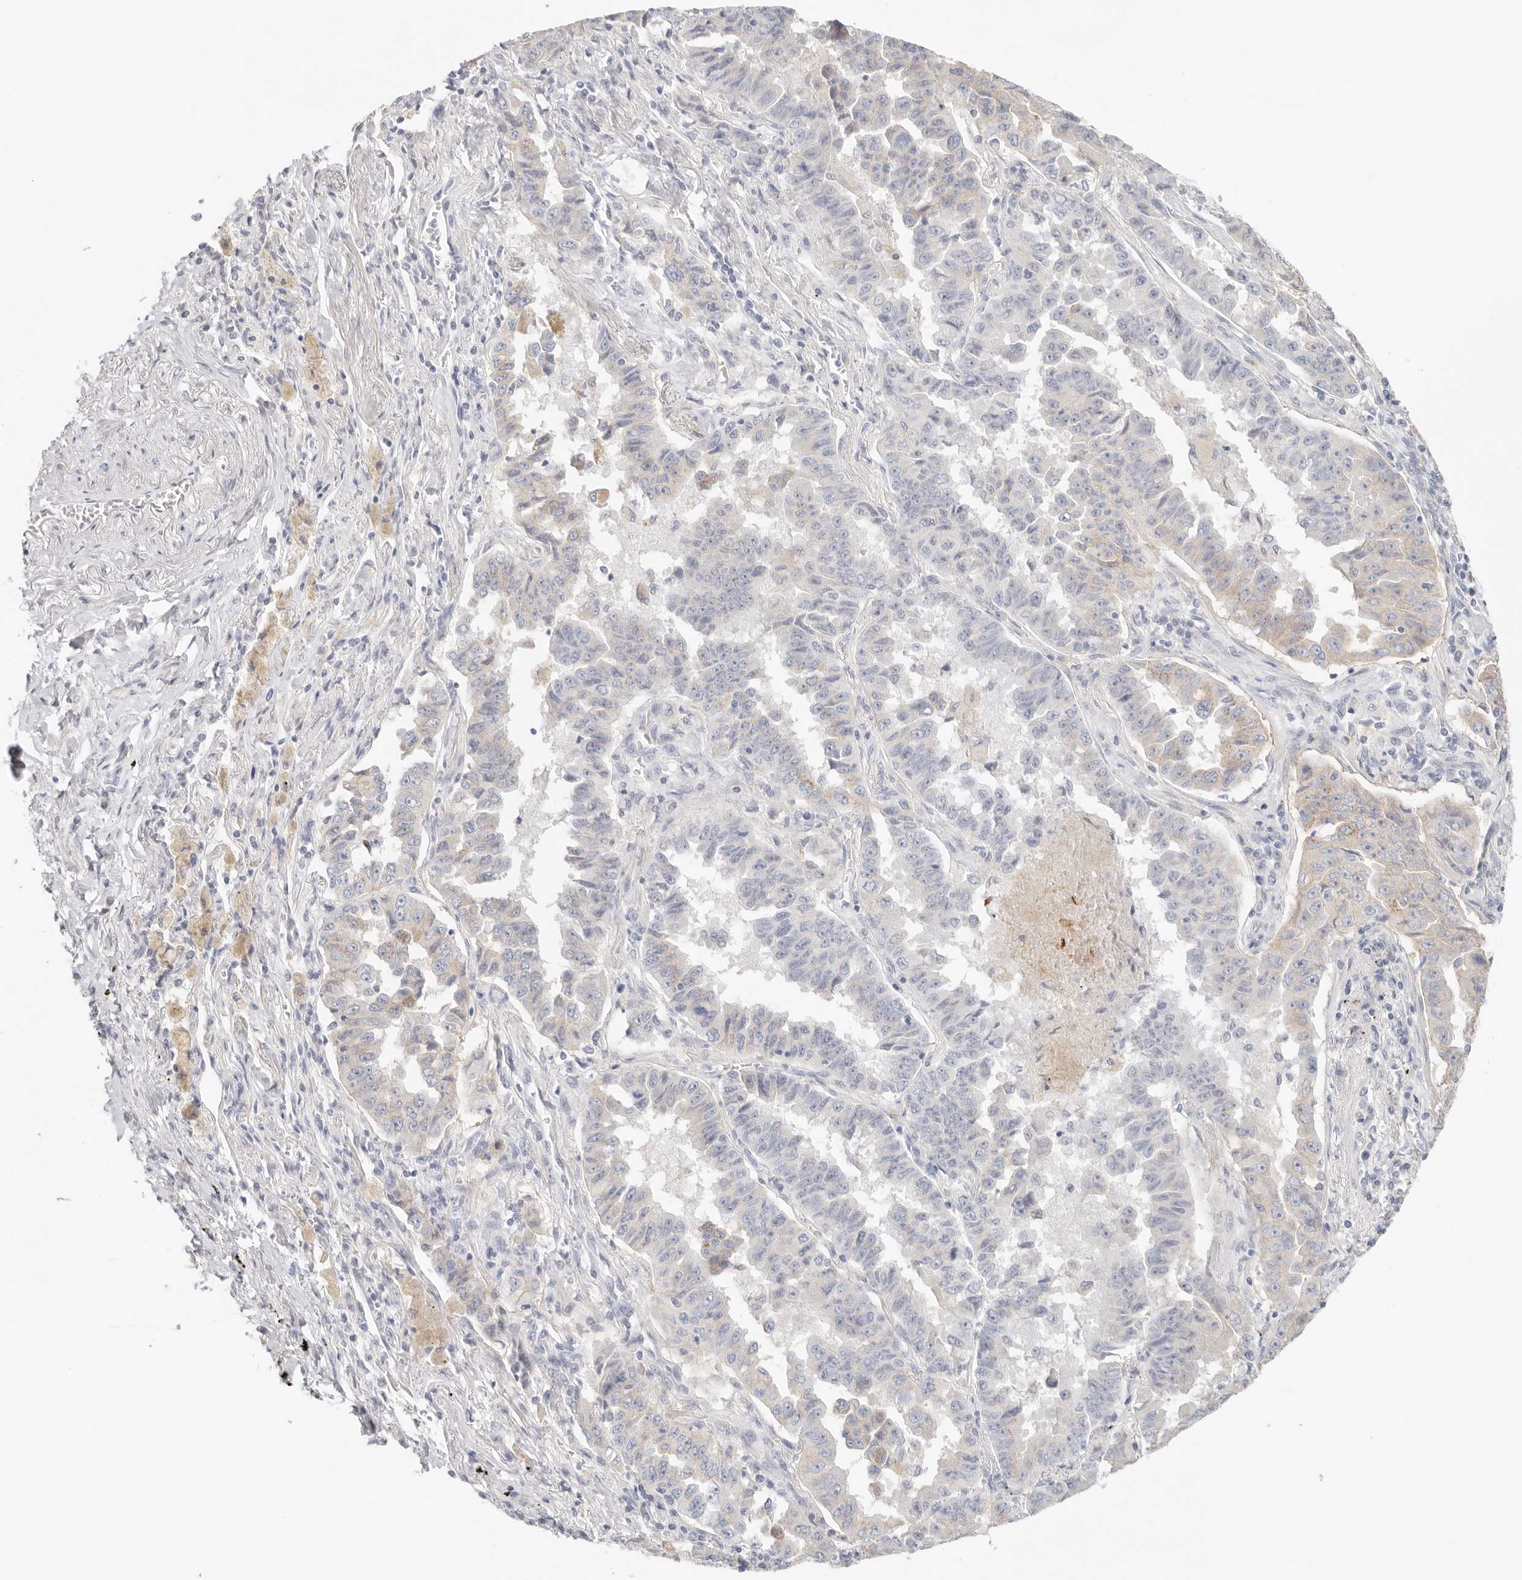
{"staining": {"intensity": "negative", "quantity": "none", "location": "none"}, "tissue": "lung cancer", "cell_type": "Tumor cells", "image_type": "cancer", "snomed": [{"axis": "morphology", "description": "Adenocarcinoma, NOS"}, {"axis": "topography", "description": "Lung"}], "caption": "This image is of lung cancer (adenocarcinoma) stained with IHC to label a protein in brown with the nuclei are counter-stained blue. There is no staining in tumor cells.", "gene": "CEP120", "patient": {"sex": "female", "age": 51}}